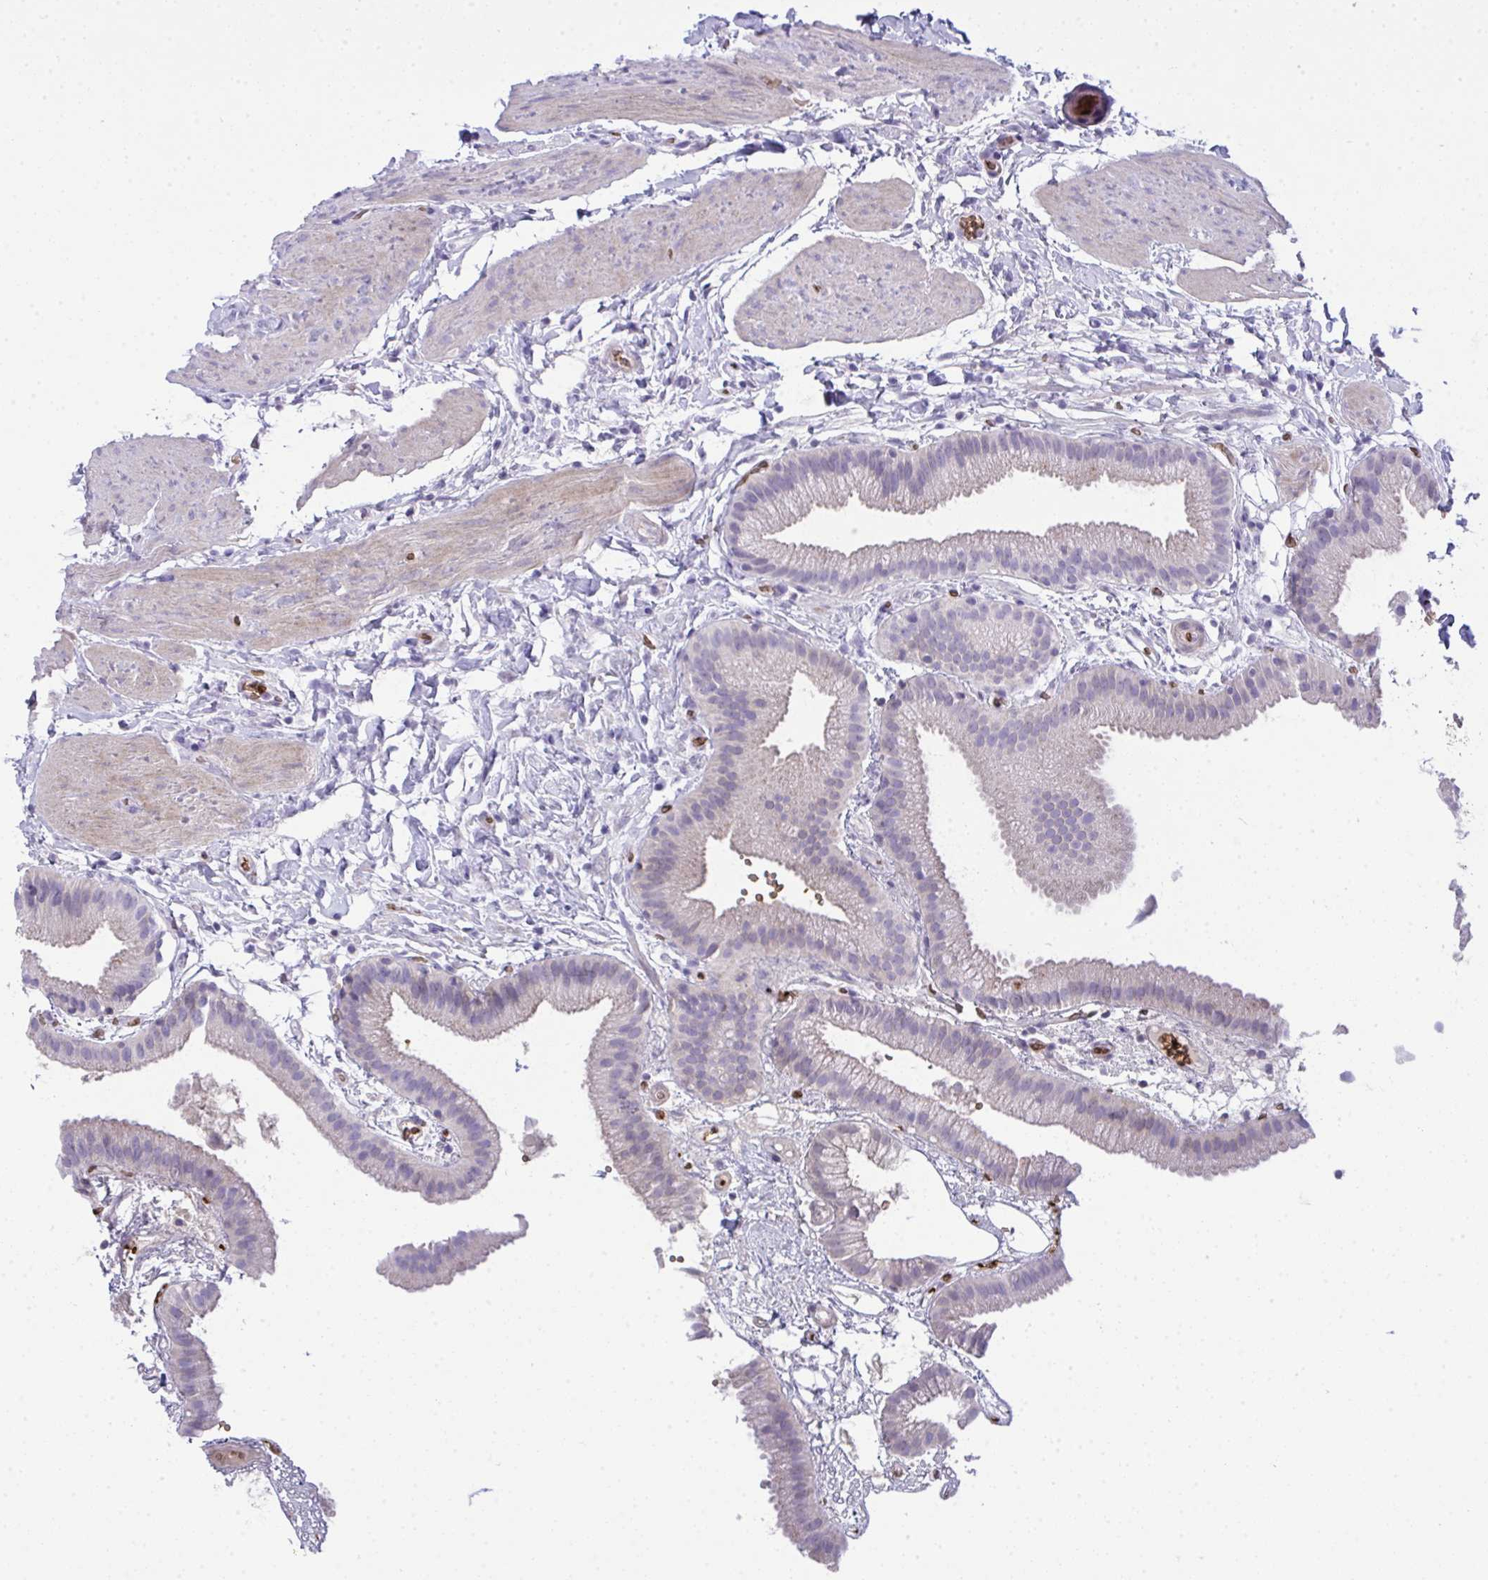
{"staining": {"intensity": "weak", "quantity": "<25%", "location": "cytoplasmic/membranous"}, "tissue": "gallbladder", "cell_type": "Glandular cells", "image_type": "normal", "snomed": [{"axis": "morphology", "description": "Normal tissue, NOS"}, {"axis": "topography", "description": "Gallbladder"}], "caption": "Immunohistochemistry (IHC) micrograph of benign gallbladder: gallbladder stained with DAB (3,3'-diaminobenzidine) demonstrates no significant protein expression in glandular cells.", "gene": "SPTB", "patient": {"sex": "female", "age": 63}}